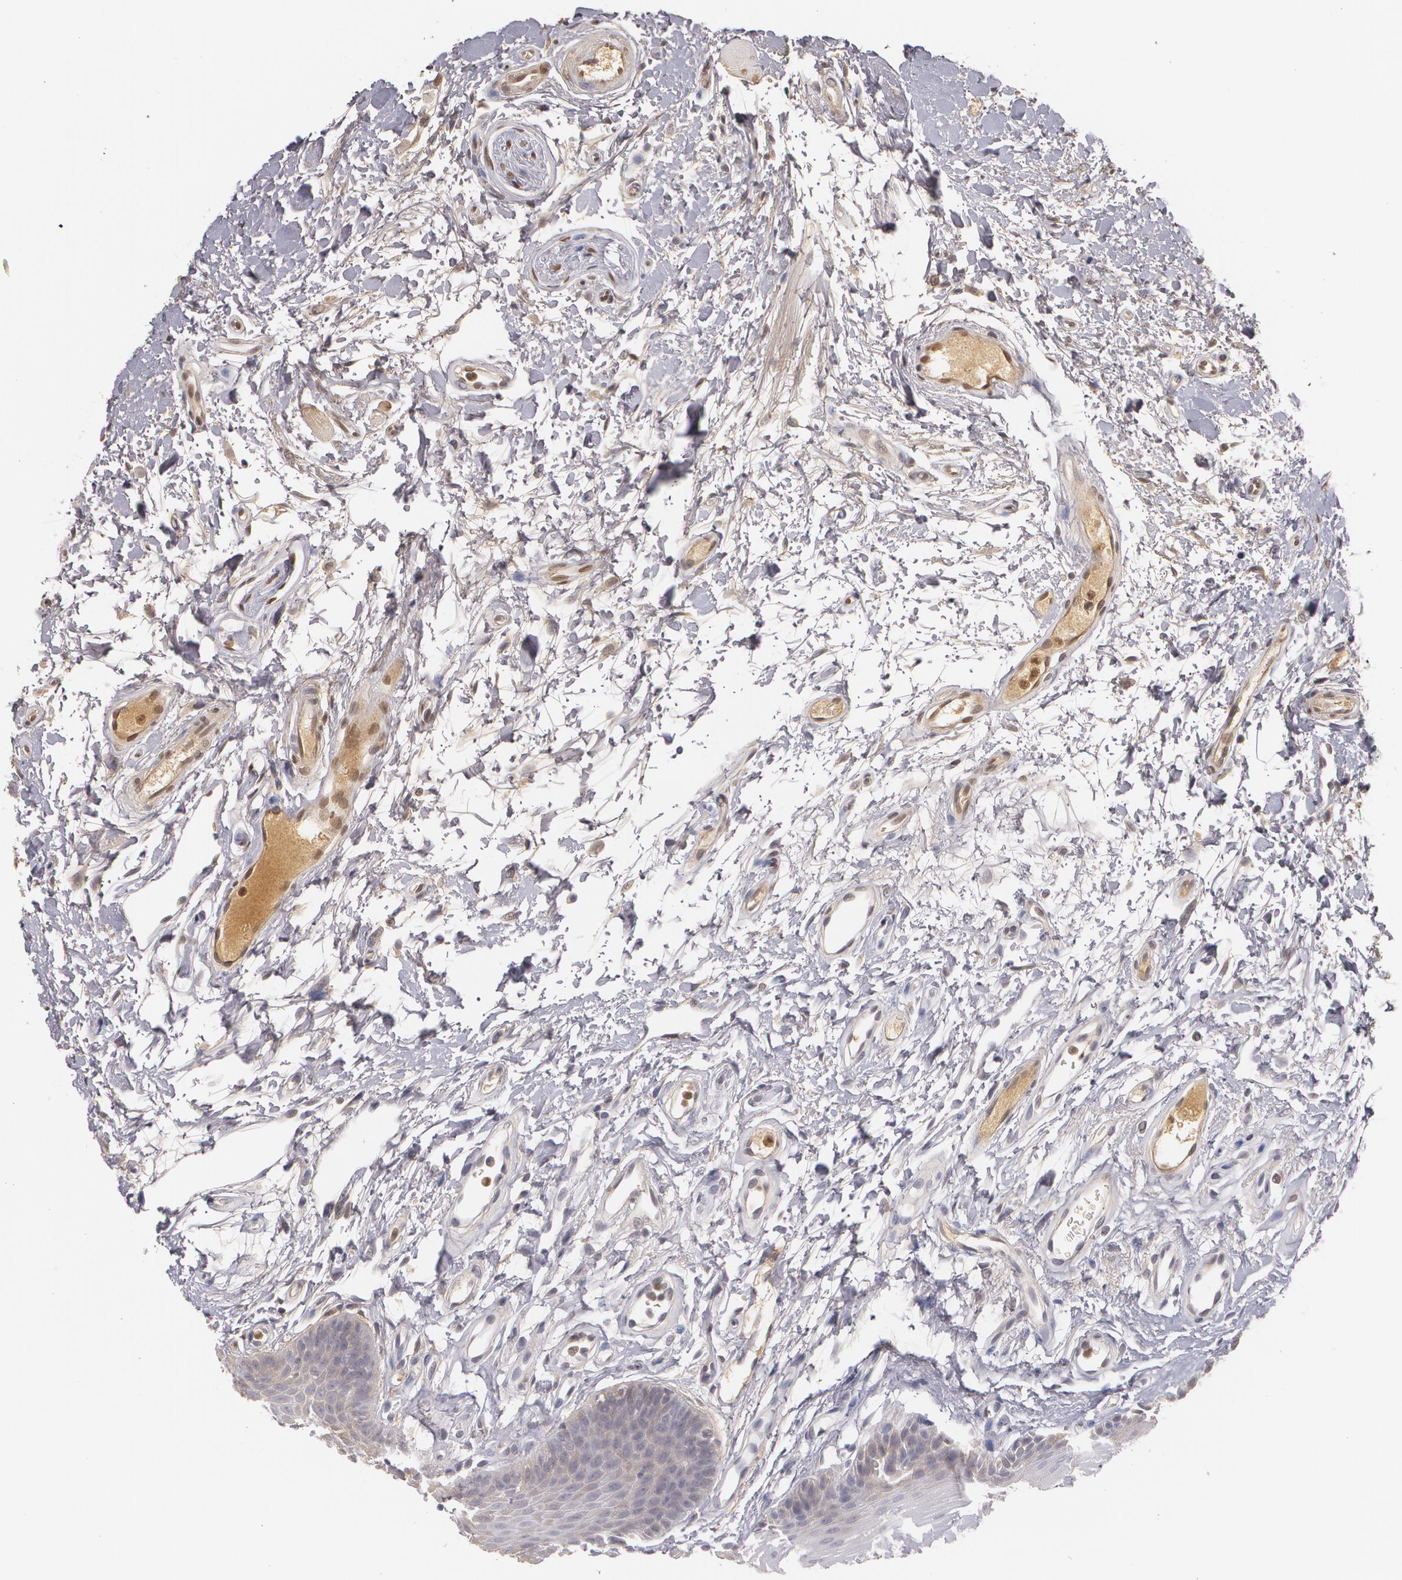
{"staining": {"intensity": "weak", "quantity": ">75%", "location": "cytoplasmic/membranous"}, "tissue": "oral mucosa", "cell_type": "Squamous epithelial cells", "image_type": "normal", "snomed": [{"axis": "morphology", "description": "Normal tissue, NOS"}, {"axis": "topography", "description": "Oral tissue"}], "caption": "High-magnification brightfield microscopy of benign oral mucosa stained with DAB (brown) and counterstained with hematoxylin (blue). squamous epithelial cells exhibit weak cytoplasmic/membranous staining is identified in about>75% of cells.", "gene": "LRG1", "patient": {"sex": "male", "age": 62}}